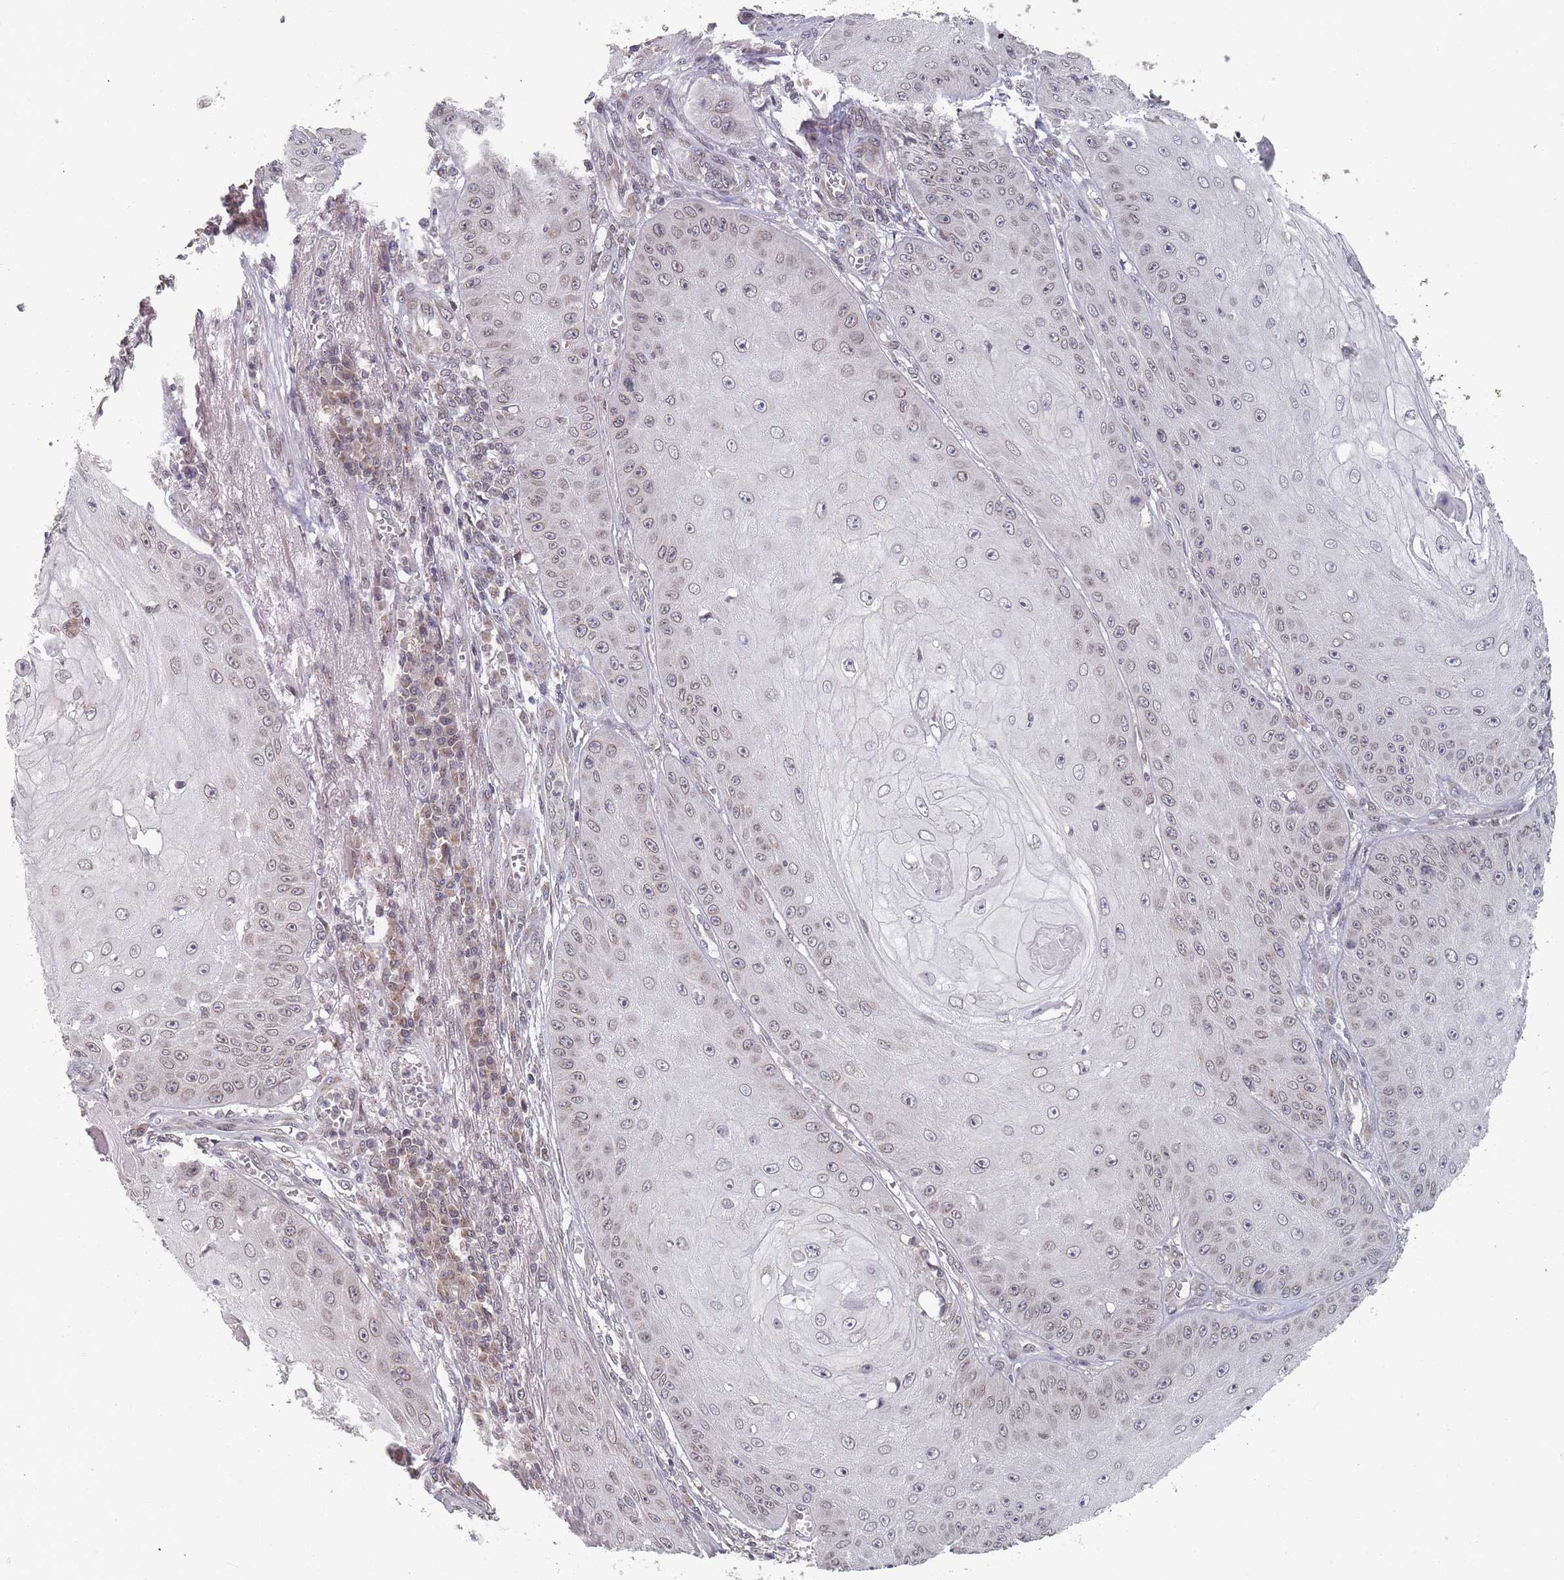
{"staining": {"intensity": "negative", "quantity": "none", "location": "none"}, "tissue": "skin cancer", "cell_type": "Tumor cells", "image_type": "cancer", "snomed": [{"axis": "morphology", "description": "Squamous cell carcinoma, NOS"}, {"axis": "topography", "description": "Skin"}], "caption": "A high-resolution image shows IHC staining of skin cancer, which demonstrates no significant expression in tumor cells.", "gene": "TBC1D25", "patient": {"sex": "male", "age": 70}}